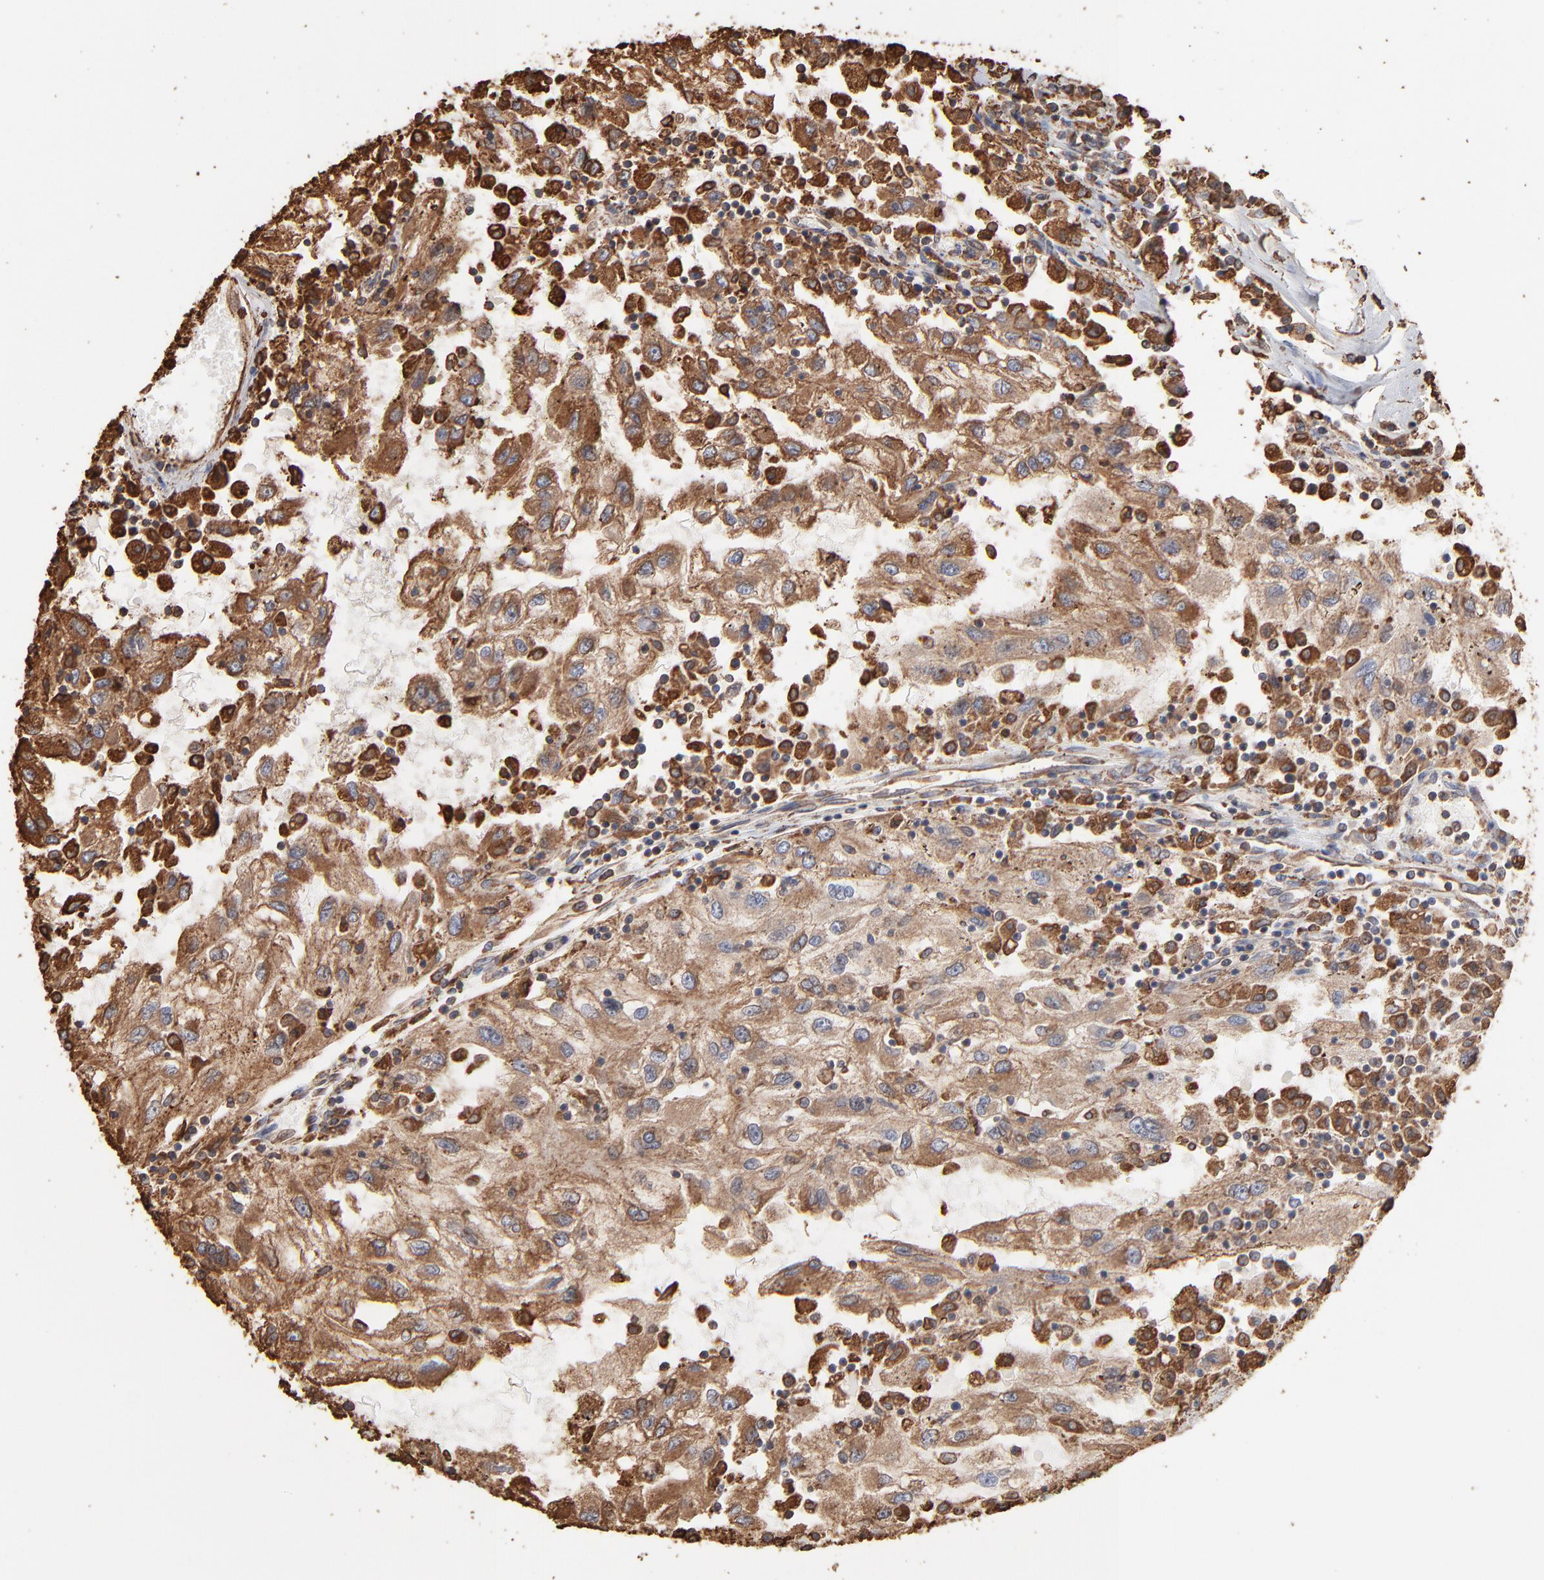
{"staining": {"intensity": "moderate", "quantity": ">75%", "location": "cytoplasmic/membranous"}, "tissue": "renal cancer", "cell_type": "Tumor cells", "image_type": "cancer", "snomed": [{"axis": "morphology", "description": "Normal tissue, NOS"}, {"axis": "morphology", "description": "Adenocarcinoma, NOS"}, {"axis": "topography", "description": "Kidney"}], "caption": "Renal adenocarcinoma stained for a protein displays moderate cytoplasmic/membranous positivity in tumor cells.", "gene": "PDIA3", "patient": {"sex": "male", "age": 71}}